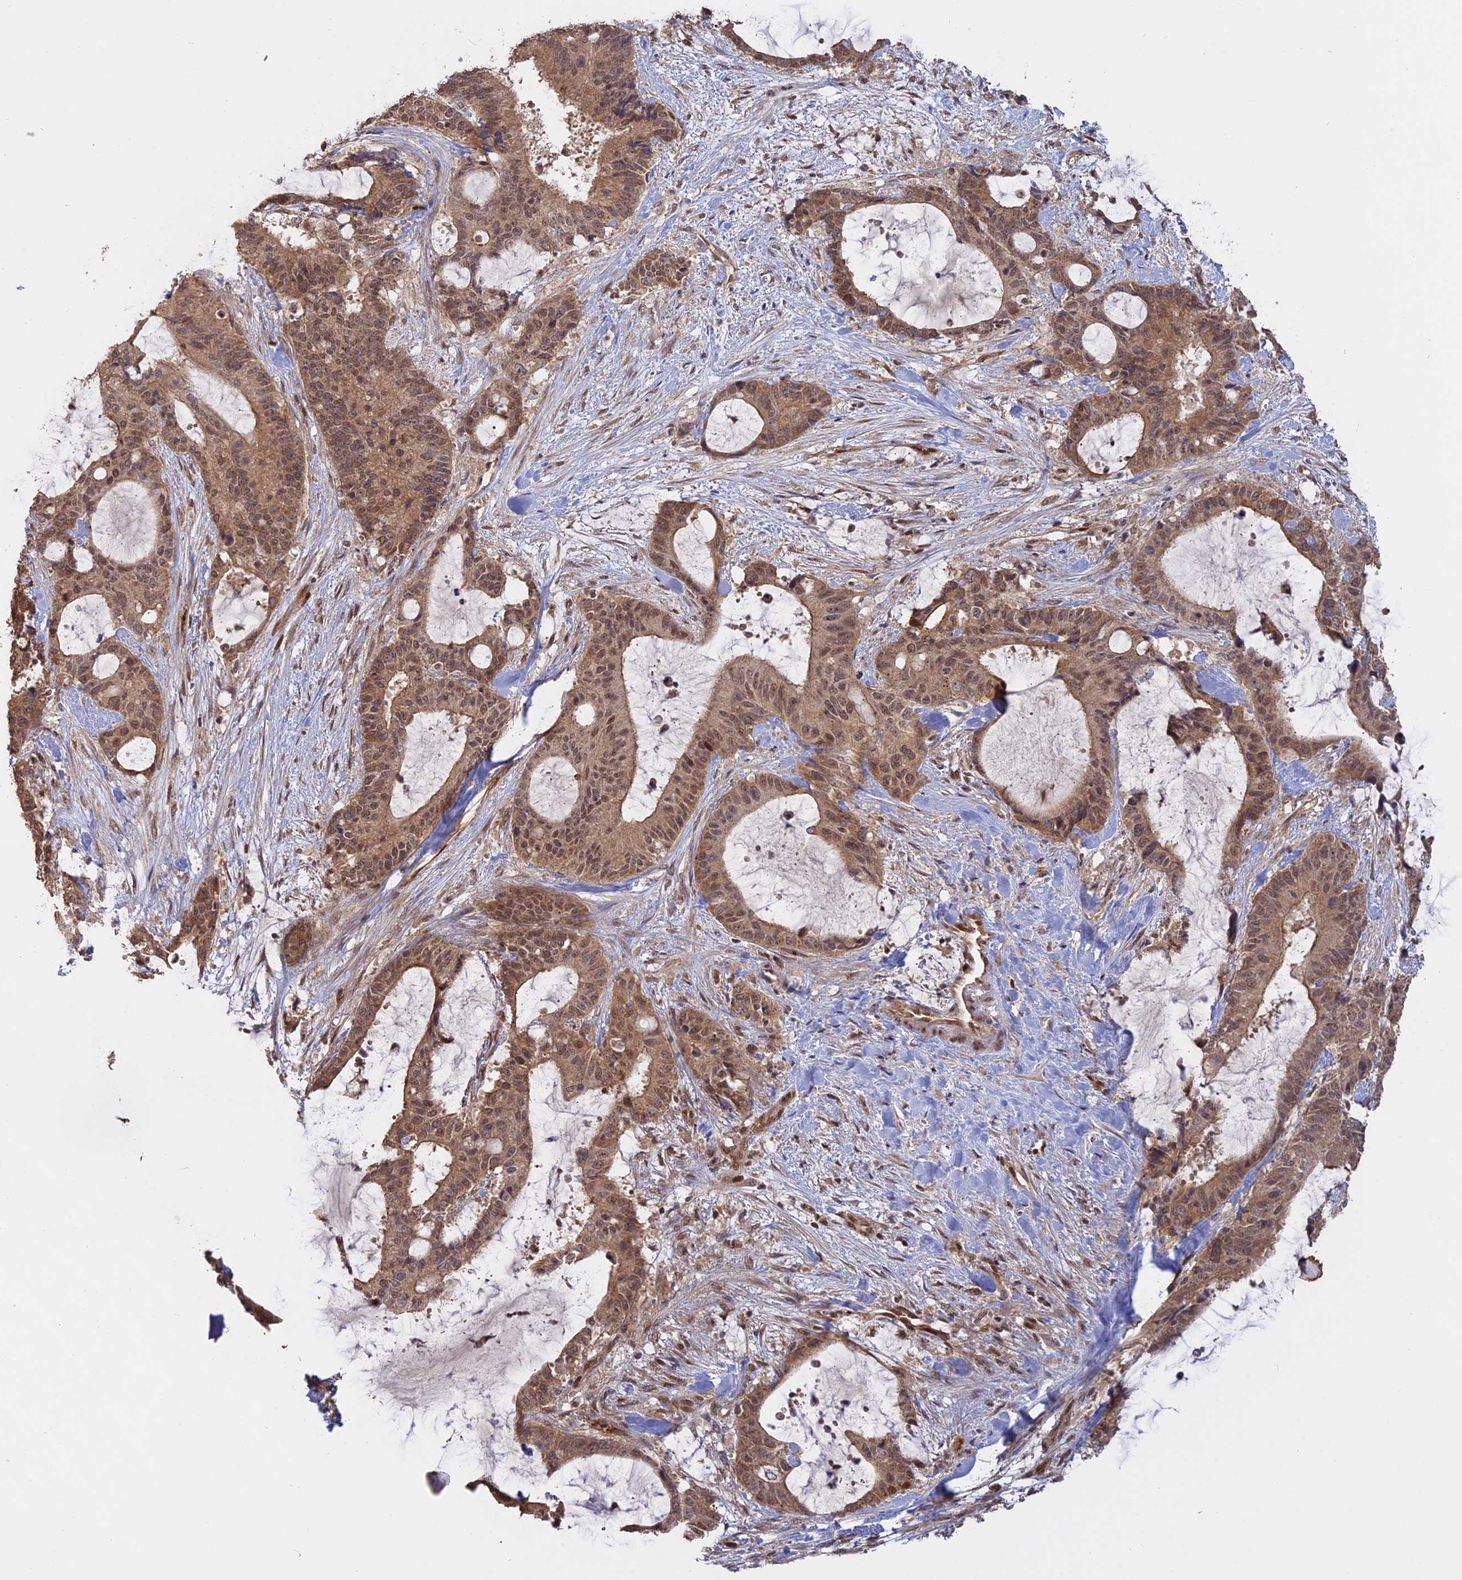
{"staining": {"intensity": "moderate", "quantity": ">75%", "location": "cytoplasmic/membranous,nuclear"}, "tissue": "liver cancer", "cell_type": "Tumor cells", "image_type": "cancer", "snomed": [{"axis": "morphology", "description": "Normal tissue, NOS"}, {"axis": "morphology", "description": "Cholangiocarcinoma"}, {"axis": "topography", "description": "Liver"}, {"axis": "topography", "description": "Peripheral nerve tissue"}], "caption": "IHC photomicrograph of liver cancer stained for a protein (brown), which exhibits medium levels of moderate cytoplasmic/membranous and nuclear positivity in approximately >75% of tumor cells.", "gene": "PKIG", "patient": {"sex": "female", "age": 73}}